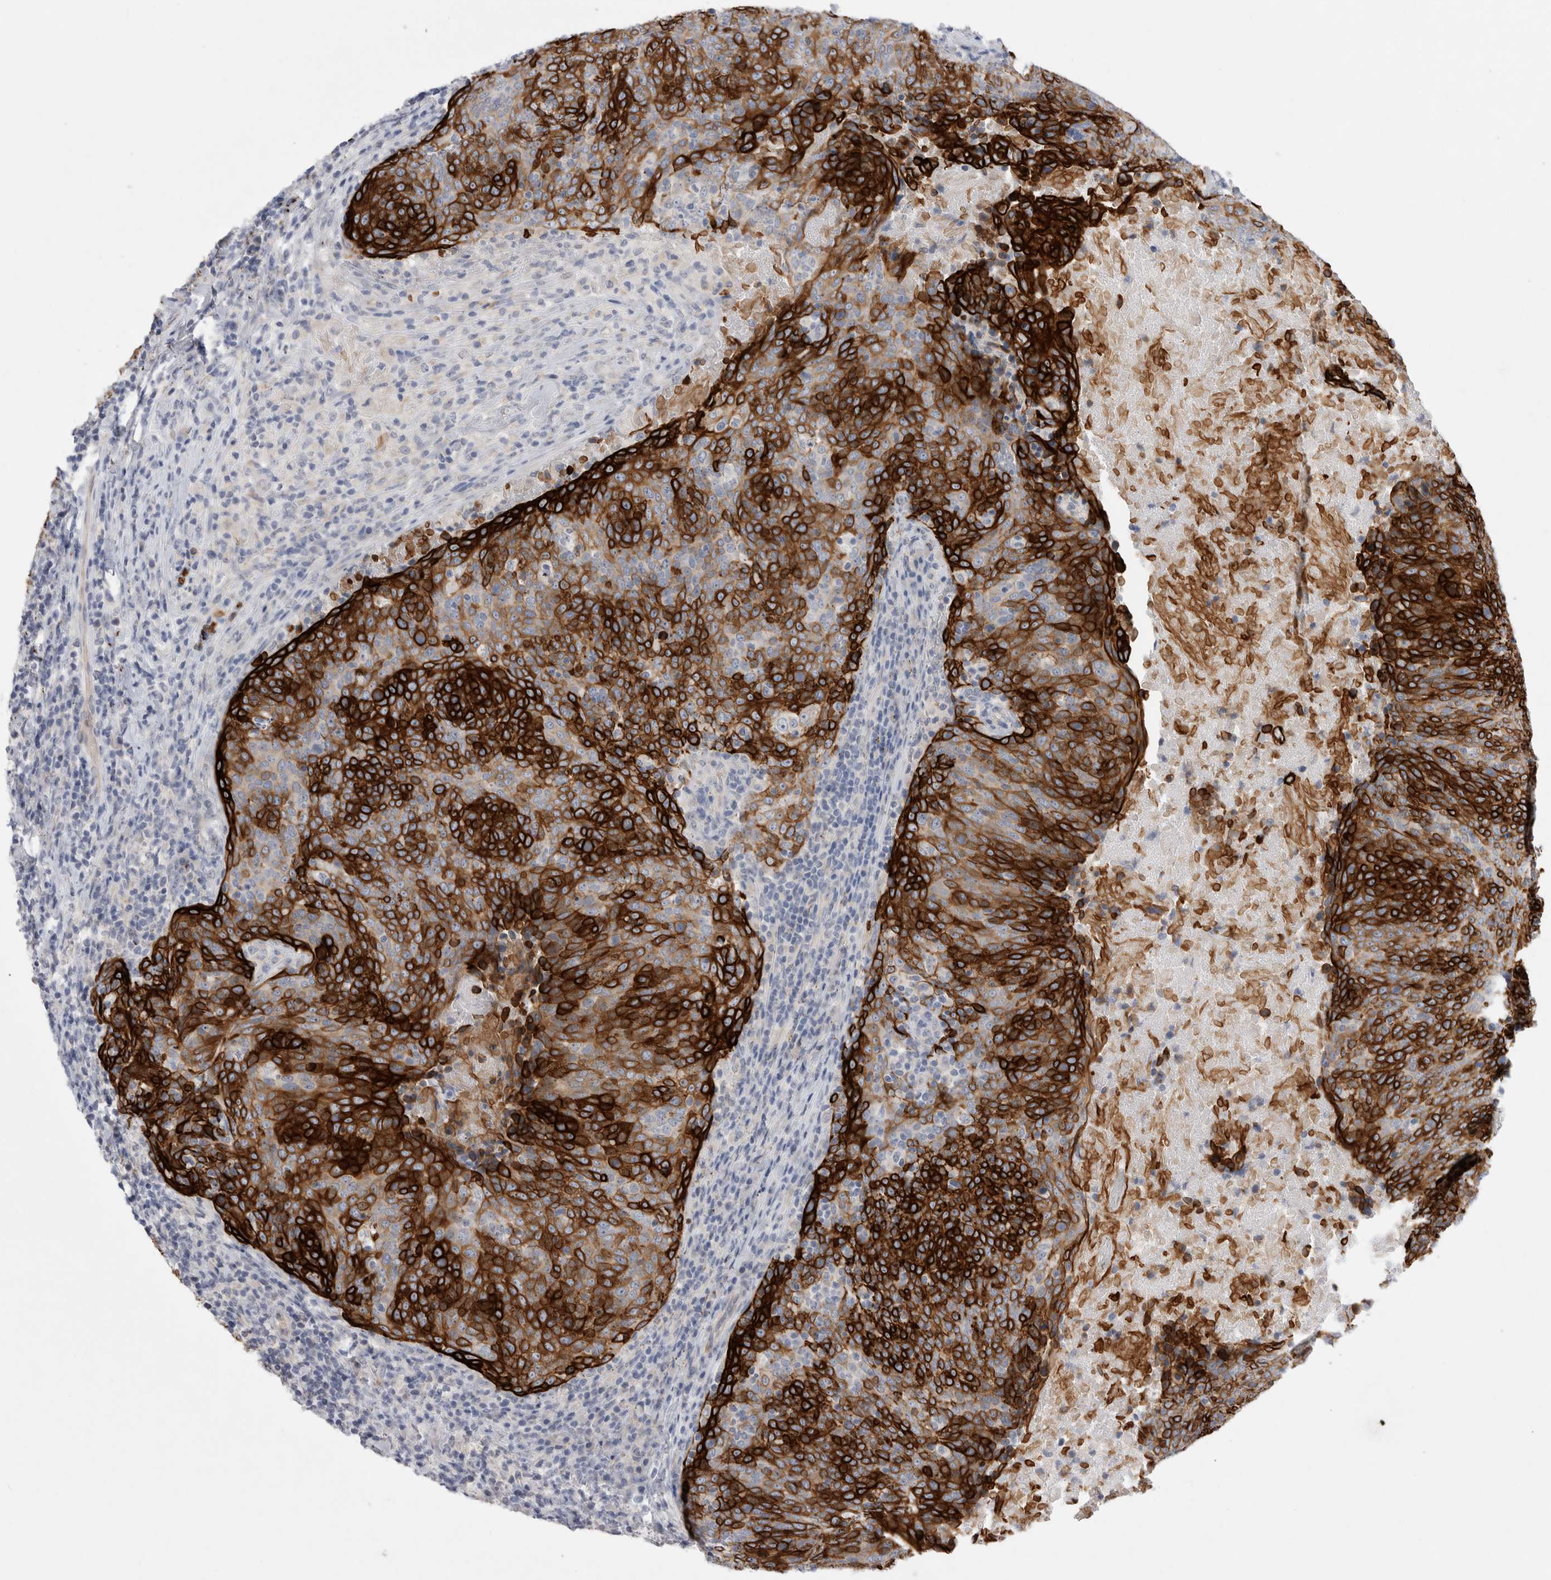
{"staining": {"intensity": "strong", "quantity": ">75%", "location": "cytoplasmic/membranous"}, "tissue": "head and neck cancer", "cell_type": "Tumor cells", "image_type": "cancer", "snomed": [{"axis": "morphology", "description": "Squamous cell carcinoma, NOS"}, {"axis": "morphology", "description": "Squamous cell carcinoma, metastatic, NOS"}, {"axis": "topography", "description": "Lymph node"}, {"axis": "topography", "description": "Head-Neck"}], "caption": "Protein analysis of head and neck cancer tissue reveals strong cytoplasmic/membranous staining in about >75% of tumor cells.", "gene": "GAA", "patient": {"sex": "male", "age": 62}}